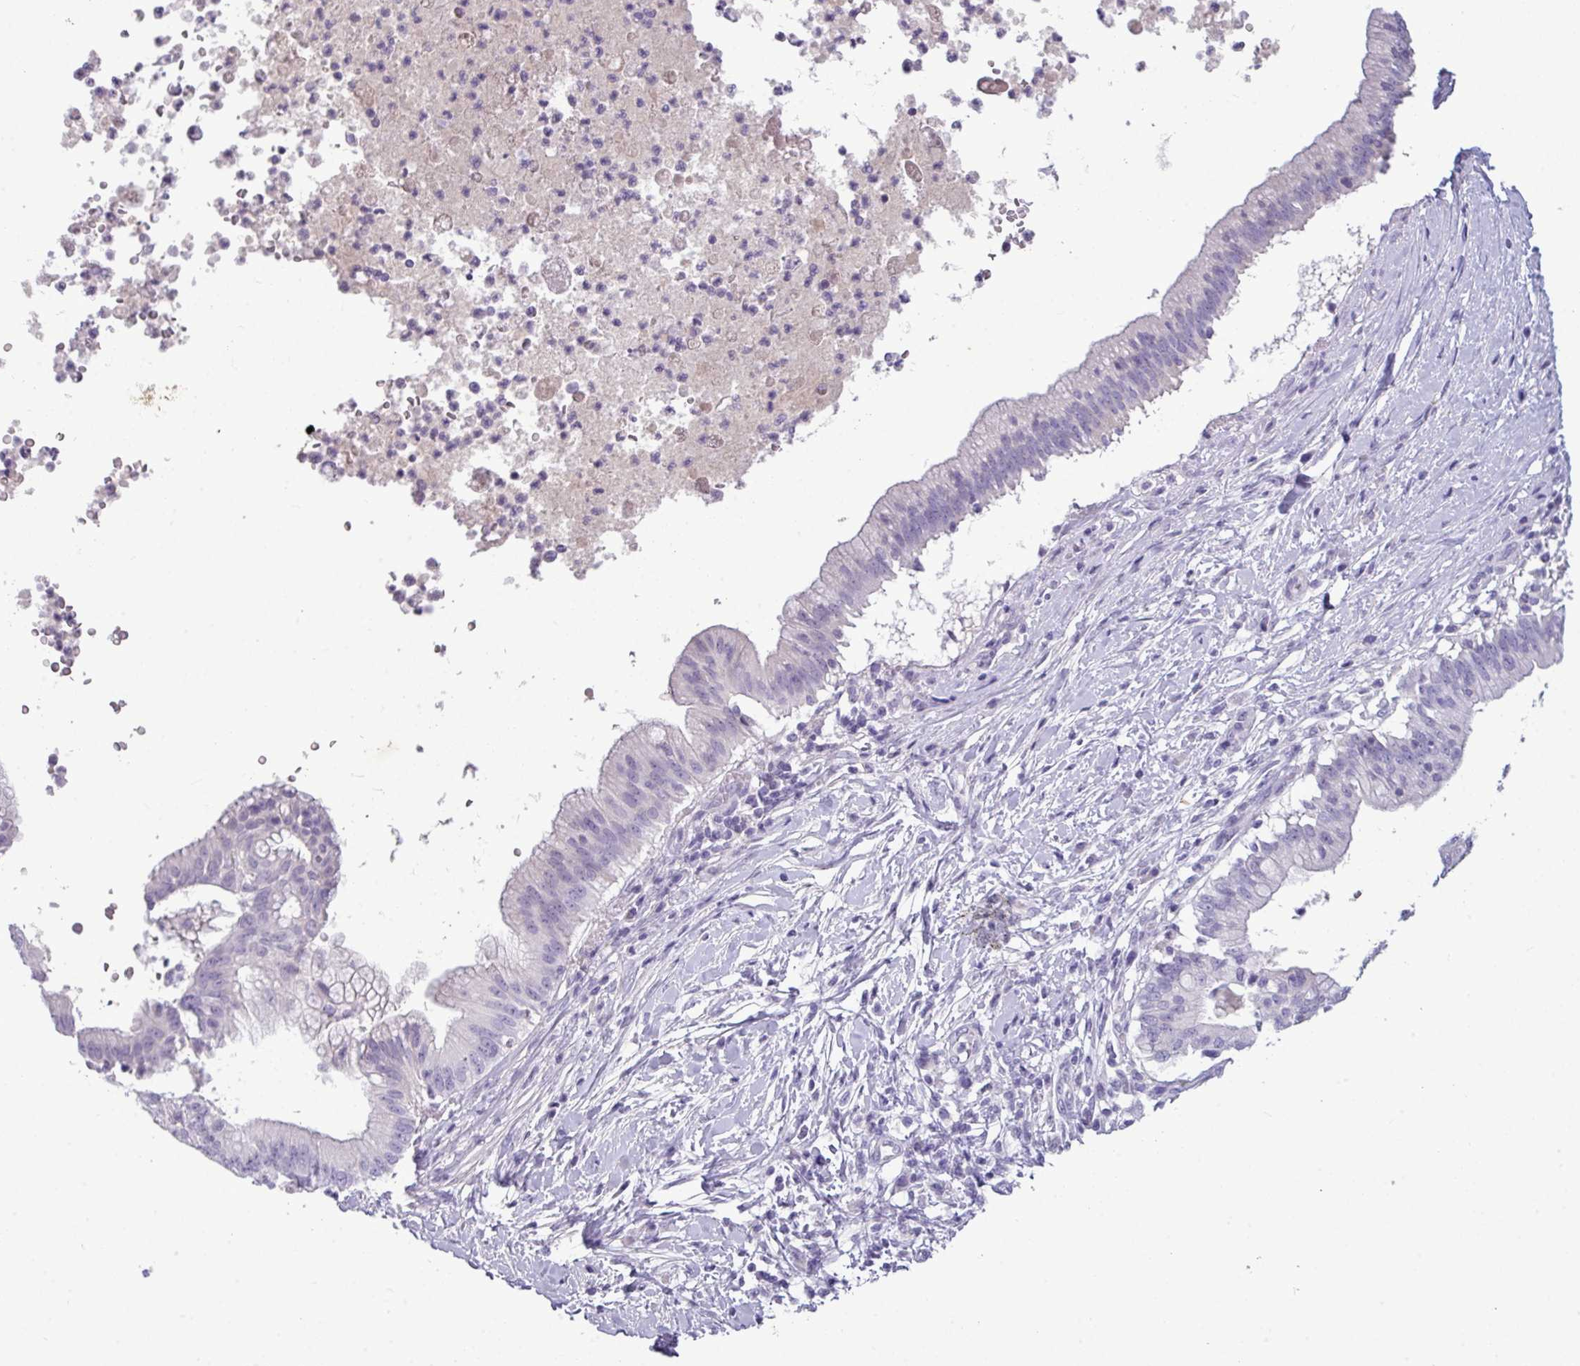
{"staining": {"intensity": "negative", "quantity": "none", "location": "none"}, "tissue": "pancreatic cancer", "cell_type": "Tumor cells", "image_type": "cancer", "snomed": [{"axis": "morphology", "description": "Adenocarcinoma, NOS"}, {"axis": "topography", "description": "Pancreas"}], "caption": "This is an IHC photomicrograph of pancreatic adenocarcinoma. There is no staining in tumor cells.", "gene": "TMEM91", "patient": {"sex": "male", "age": 68}}